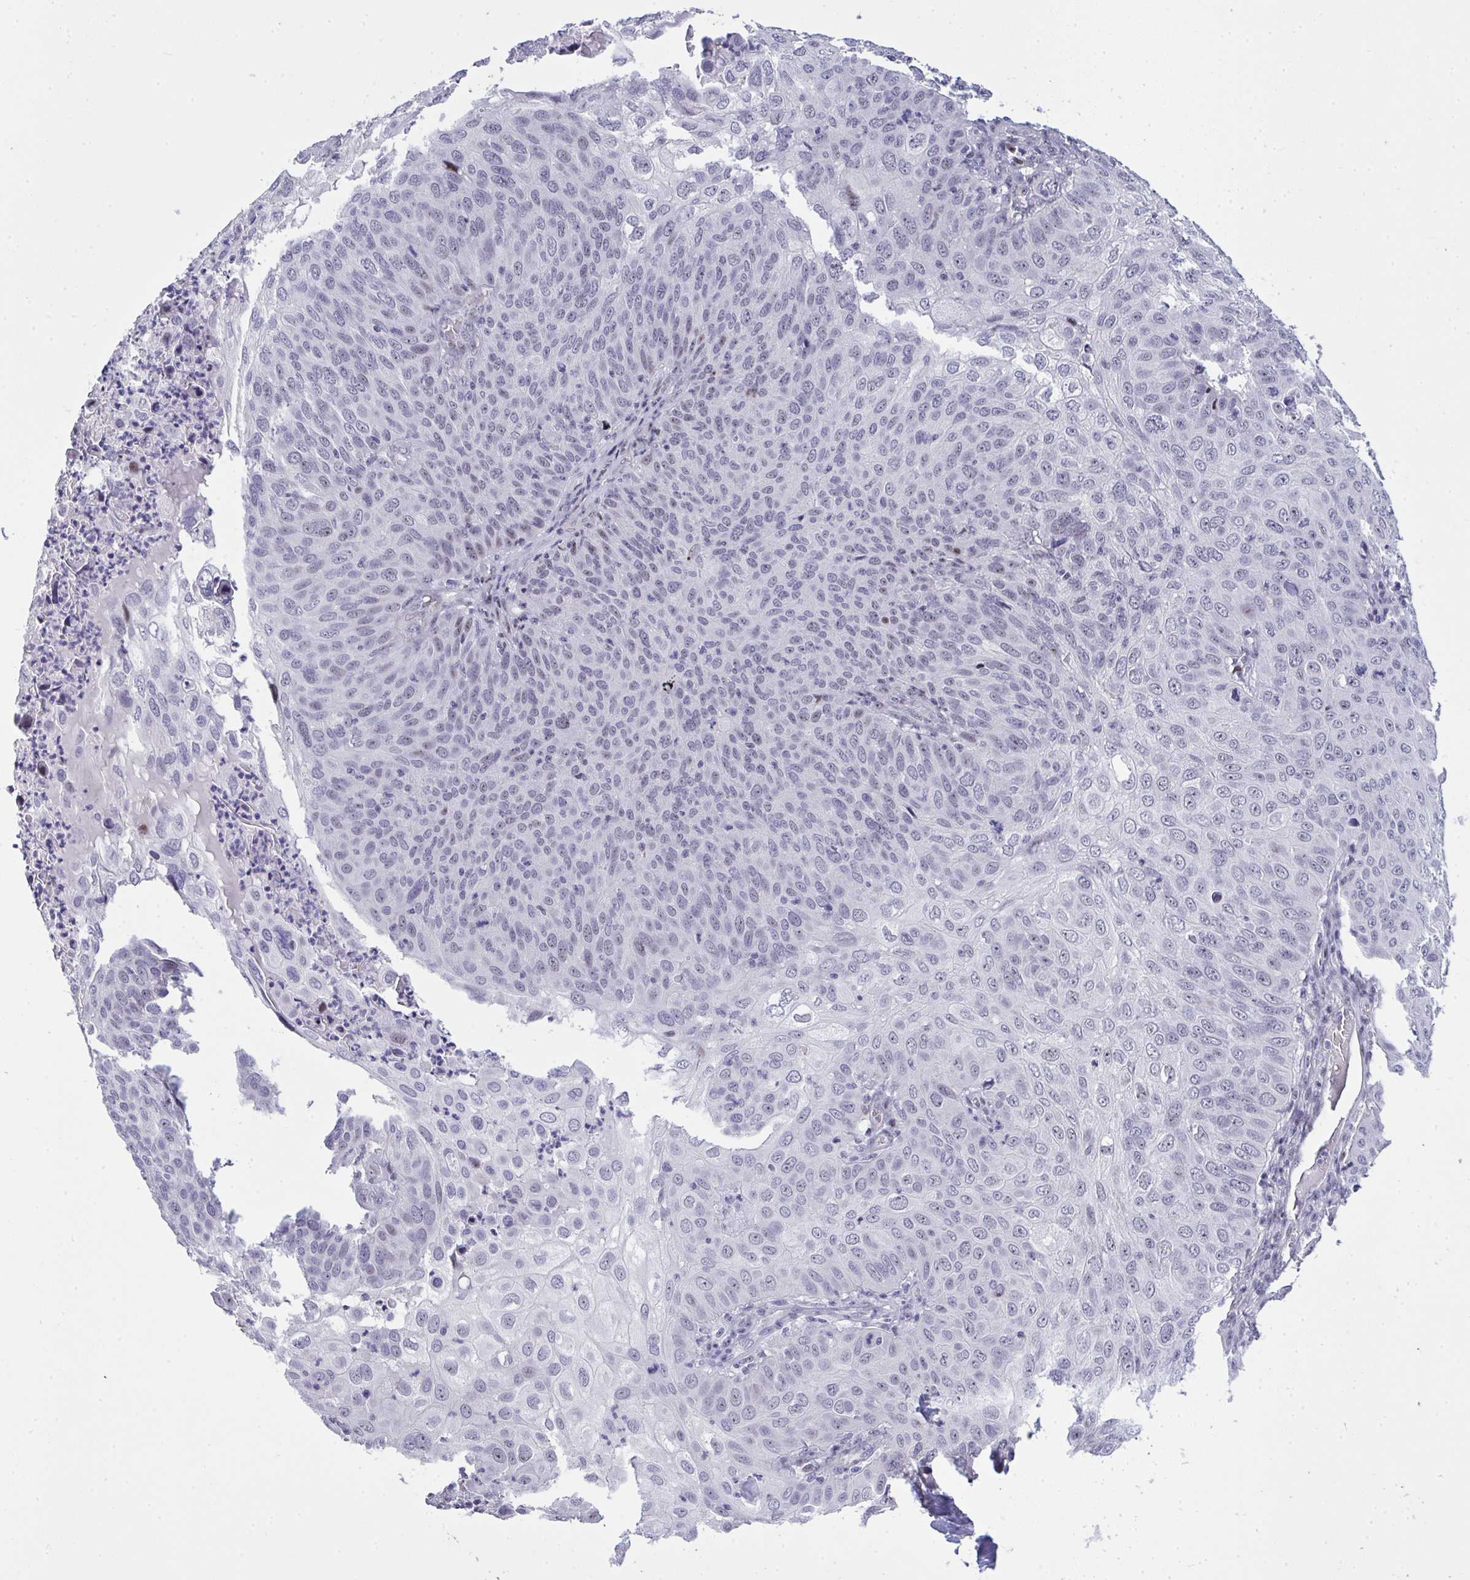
{"staining": {"intensity": "weak", "quantity": "<25%", "location": "nuclear"}, "tissue": "skin cancer", "cell_type": "Tumor cells", "image_type": "cancer", "snomed": [{"axis": "morphology", "description": "Squamous cell carcinoma, NOS"}, {"axis": "topography", "description": "Skin"}], "caption": "An image of skin cancer stained for a protein demonstrates no brown staining in tumor cells. (Immunohistochemistry, brightfield microscopy, high magnification).", "gene": "PLPPR3", "patient": {"sex": "male", "age": 87}}